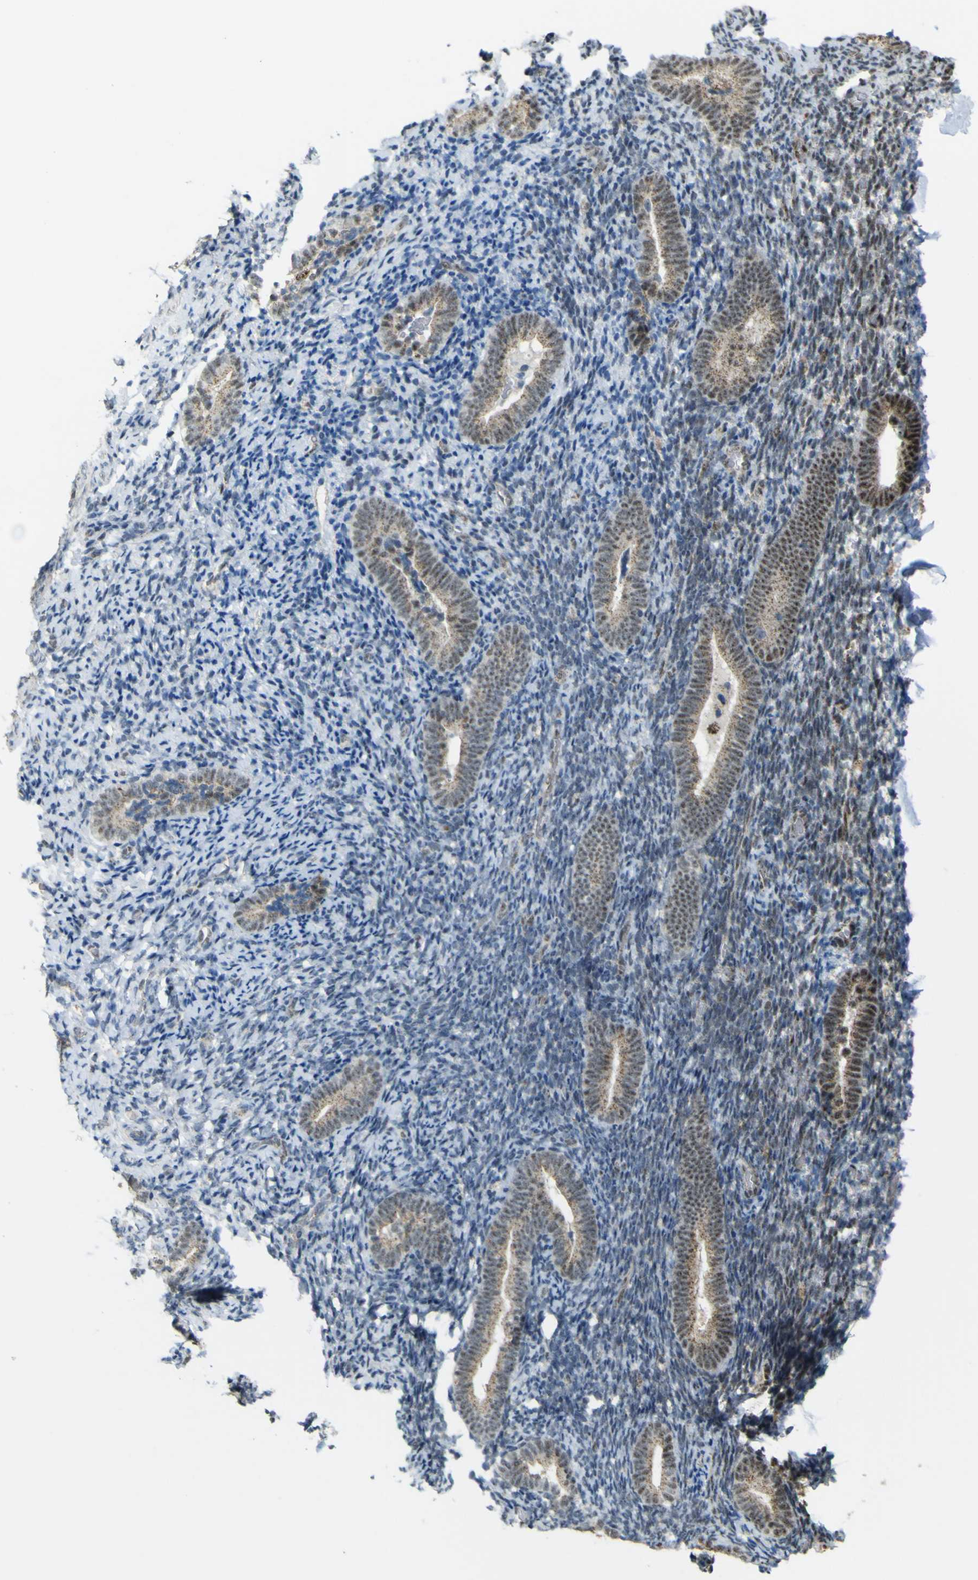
{"staining": {"intensity": "moderate", "quantity": "25%-75%", "location": "nuclear"}, "tissue": "endometrium", "cell_type": "Cells in endometrial stroma", "image_type": "normal", "snomed": [{"axis": "morphology", "description": "Normal tissue, NOS"}, {"axis": "topography", "description": "Endometrium"}], "caption": "Protein analysis of unremarkable endometrium reveals moderate nuclear expression in about 25%-75% of cells in endometrial stroma. The protein of interest is stained brown, and the nuclei are stained in blue (DAB (3,3'-diaminobenzidine) IHC with brightfield microscopy, high magnification).", "gene": "ACBD5", "patient": {"sex": "female", "age": 51}}